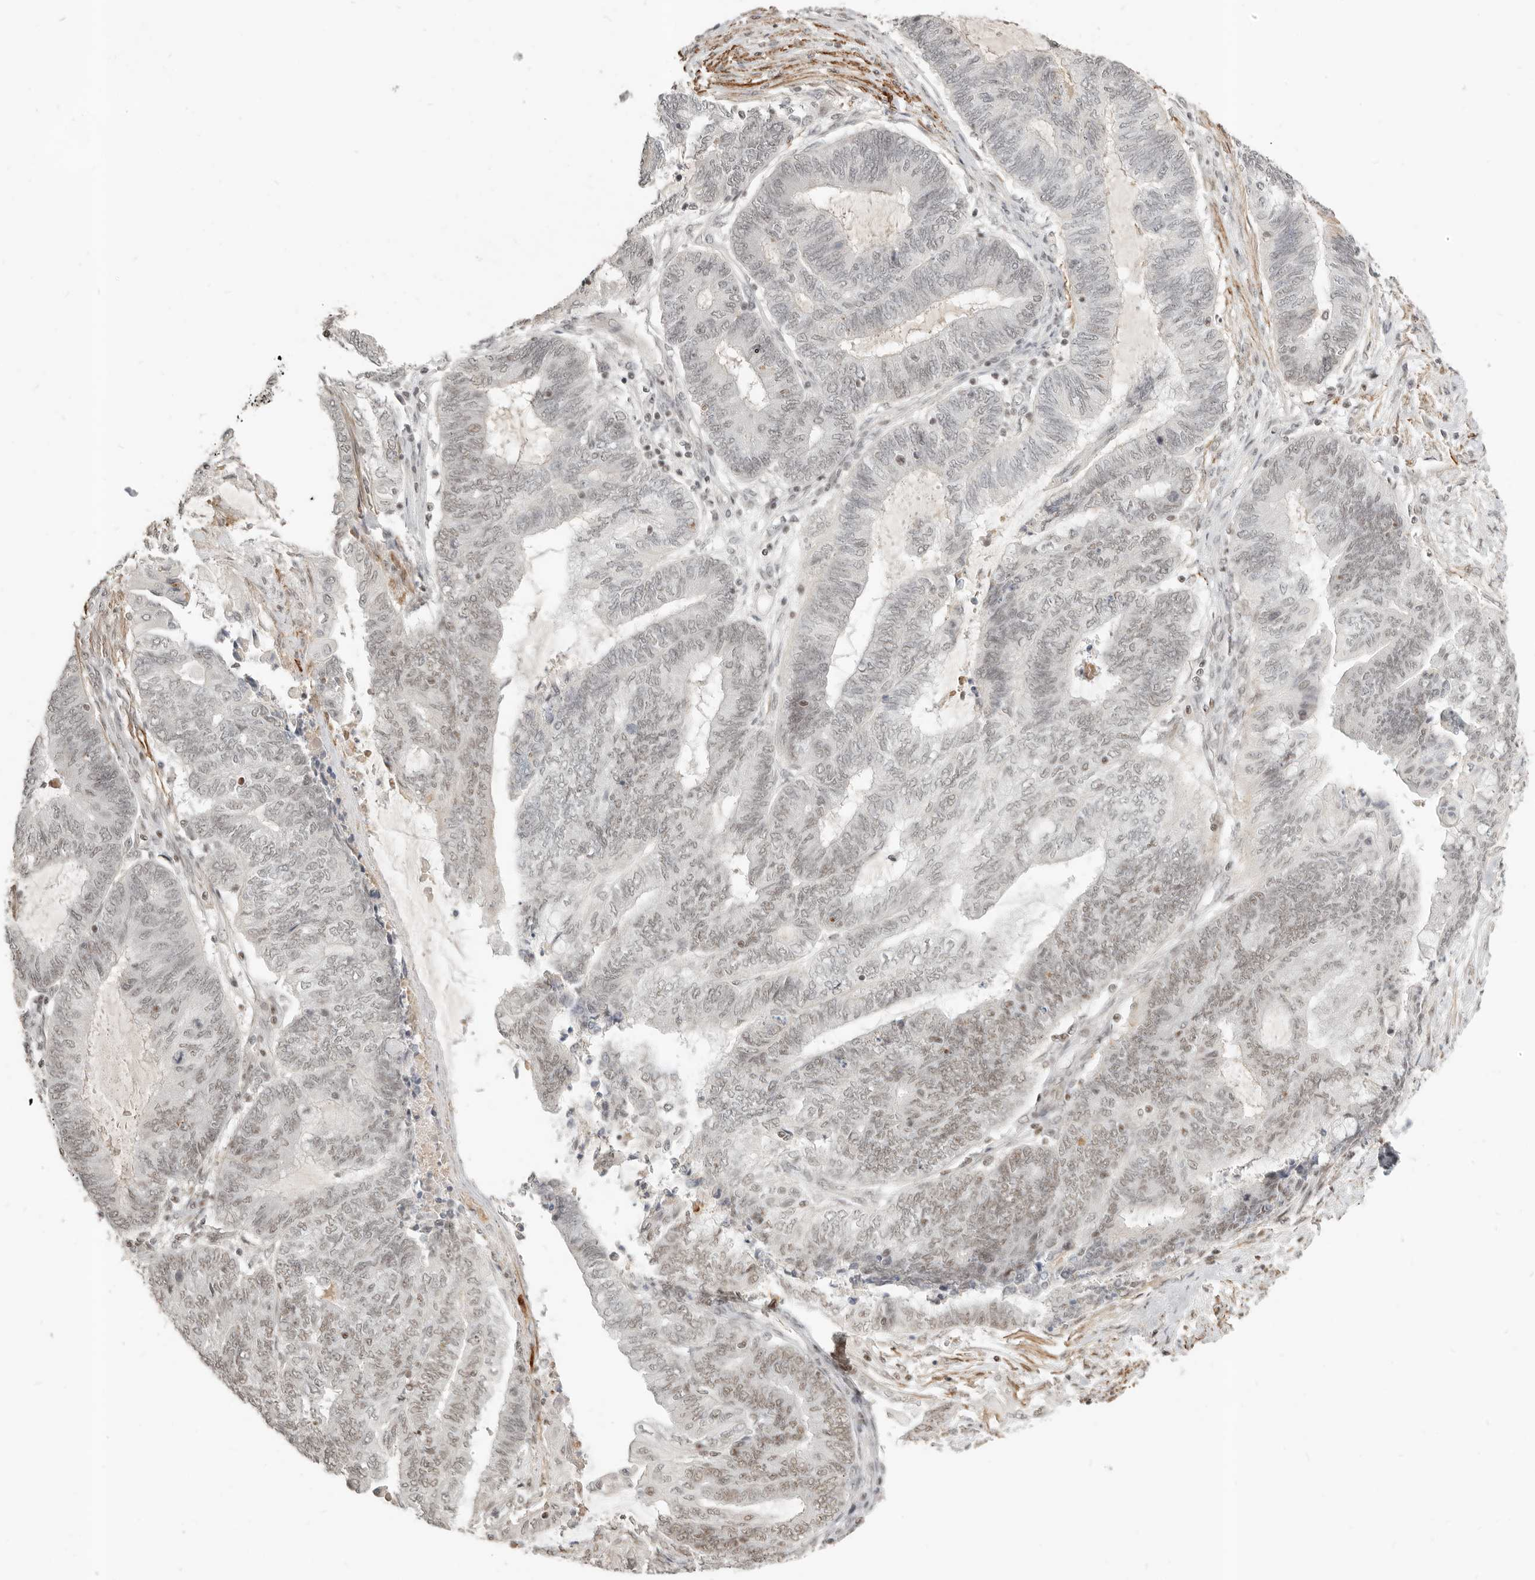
{"staining": {"intensity": "weak", "quantity": "25%-75%", "location": "nuclear"}, "tissue": "endometrial cancer", "cell_type": "Tumor cells", "image_type": "cancer", "snomed": [{"axis": "morphology", "description": "Adenocarcinoma, NOS"}, {"axis": "topography", "description": "Uterus"}, {"axis": "topography", "description": "Endometrium"}], "caption": "Endometrial adenocarcinoma stained with a brown dye exhibits weak nuclear positive staining in about 25%-75% of tumor cells.", "gene": "GABPA", "patient": {"sex": "female", "age": 70}}